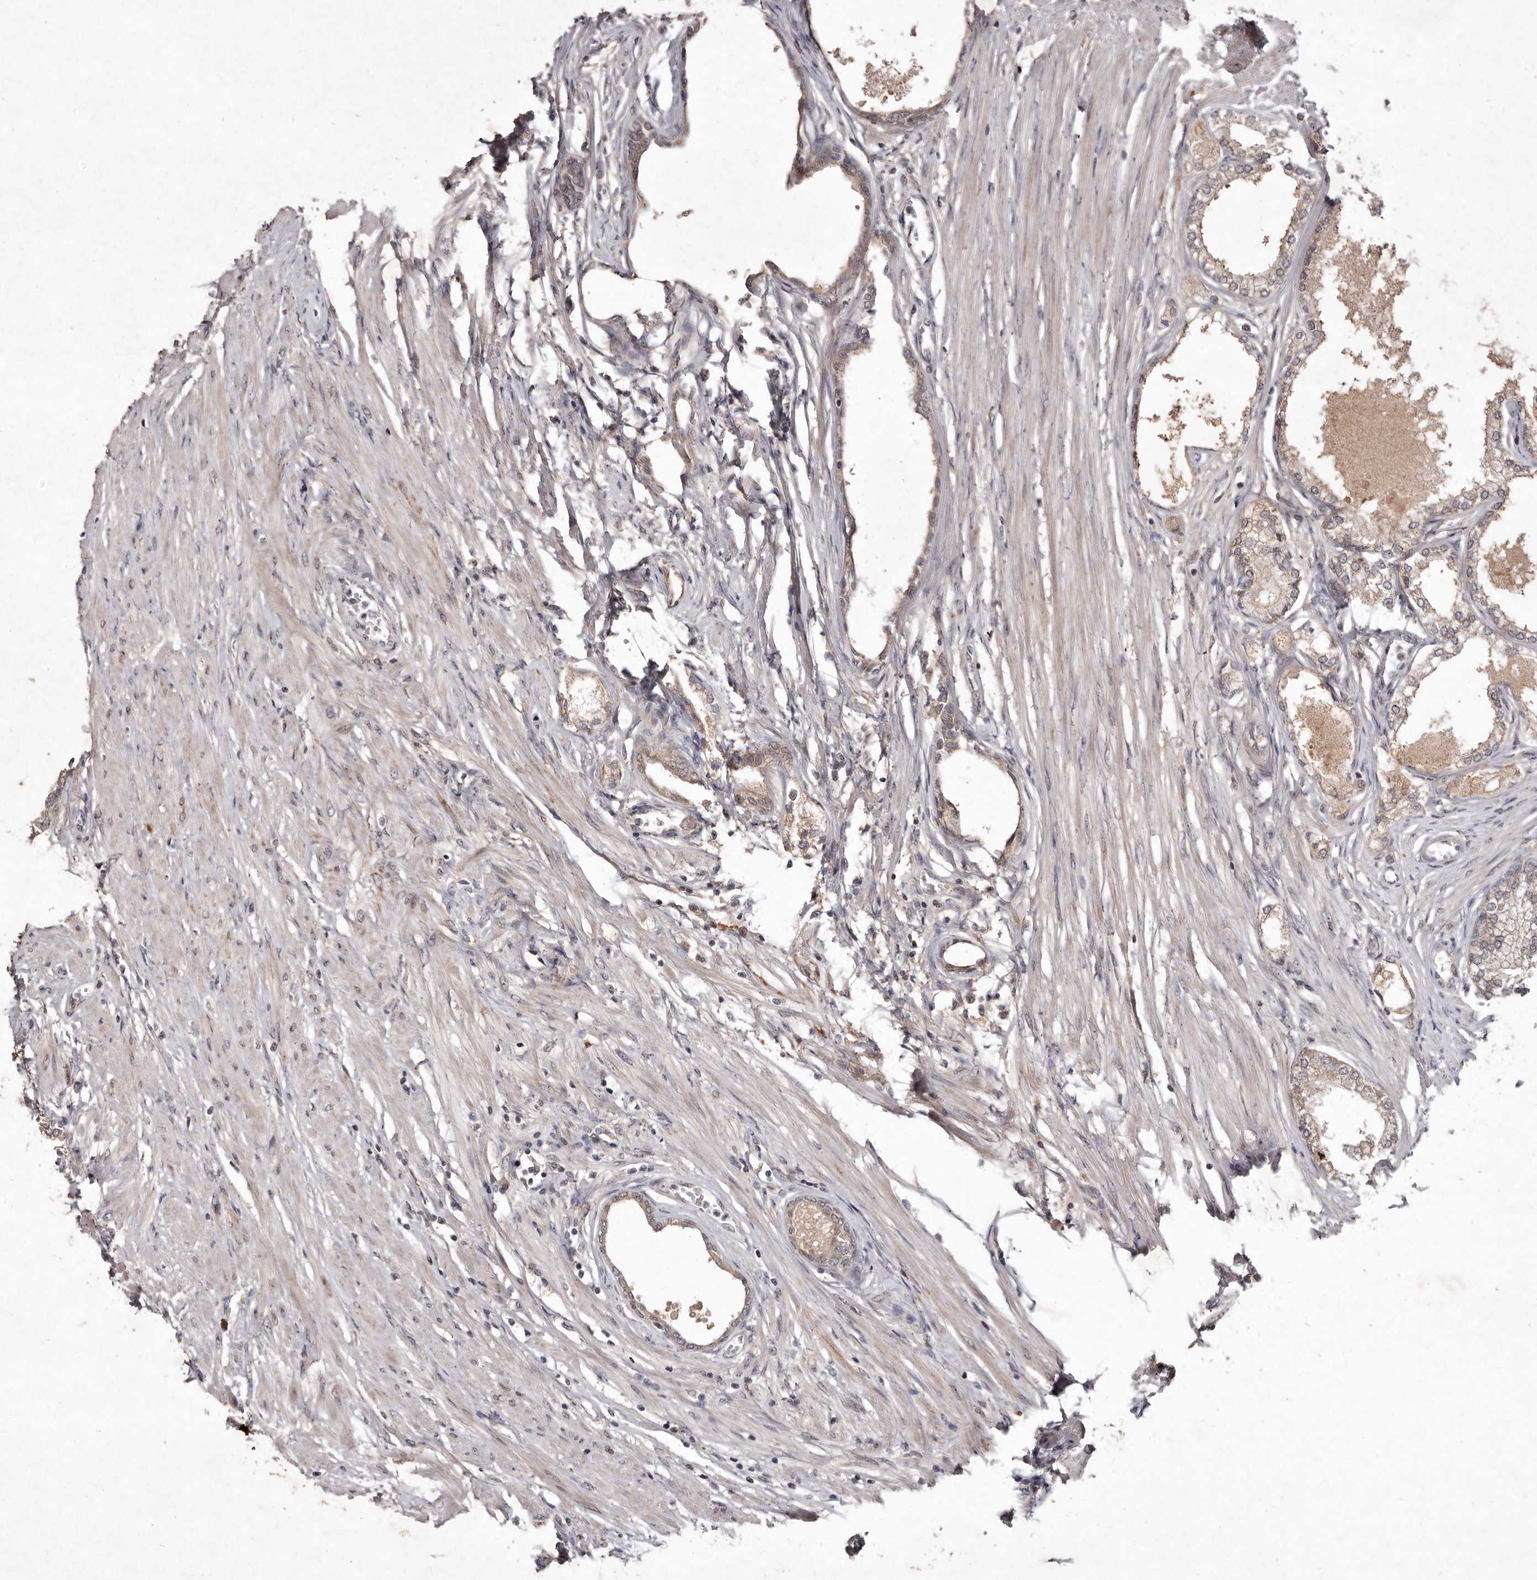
{"staining": {"intensity": "weak", "quantity": ">75%", "location": "cytoplasmic/membranous"}, "tissue": "prostate", "cell_type": "Glandular cells", "image_type": "normal", "snomed": [{"axis": "morphology", "description": "Normal tissue, NOS"}, {"axis": "morphology", "description": "Urothelial carcinoma, Low grade"}, {"axis": "topography", "description": "Urinary bladder"}, {"axis": "topography", "description": "Prostate"}], "caption": "Immunohistochemistry (DAB (3,3'-diaminobenzidine)) staining of benign human prostate displays weak cytoplasmic/membranous protein positivity in about >75% of glandular cells.", "gene": "FLAD1", "patient": {"sex": "male", "age": 60}}